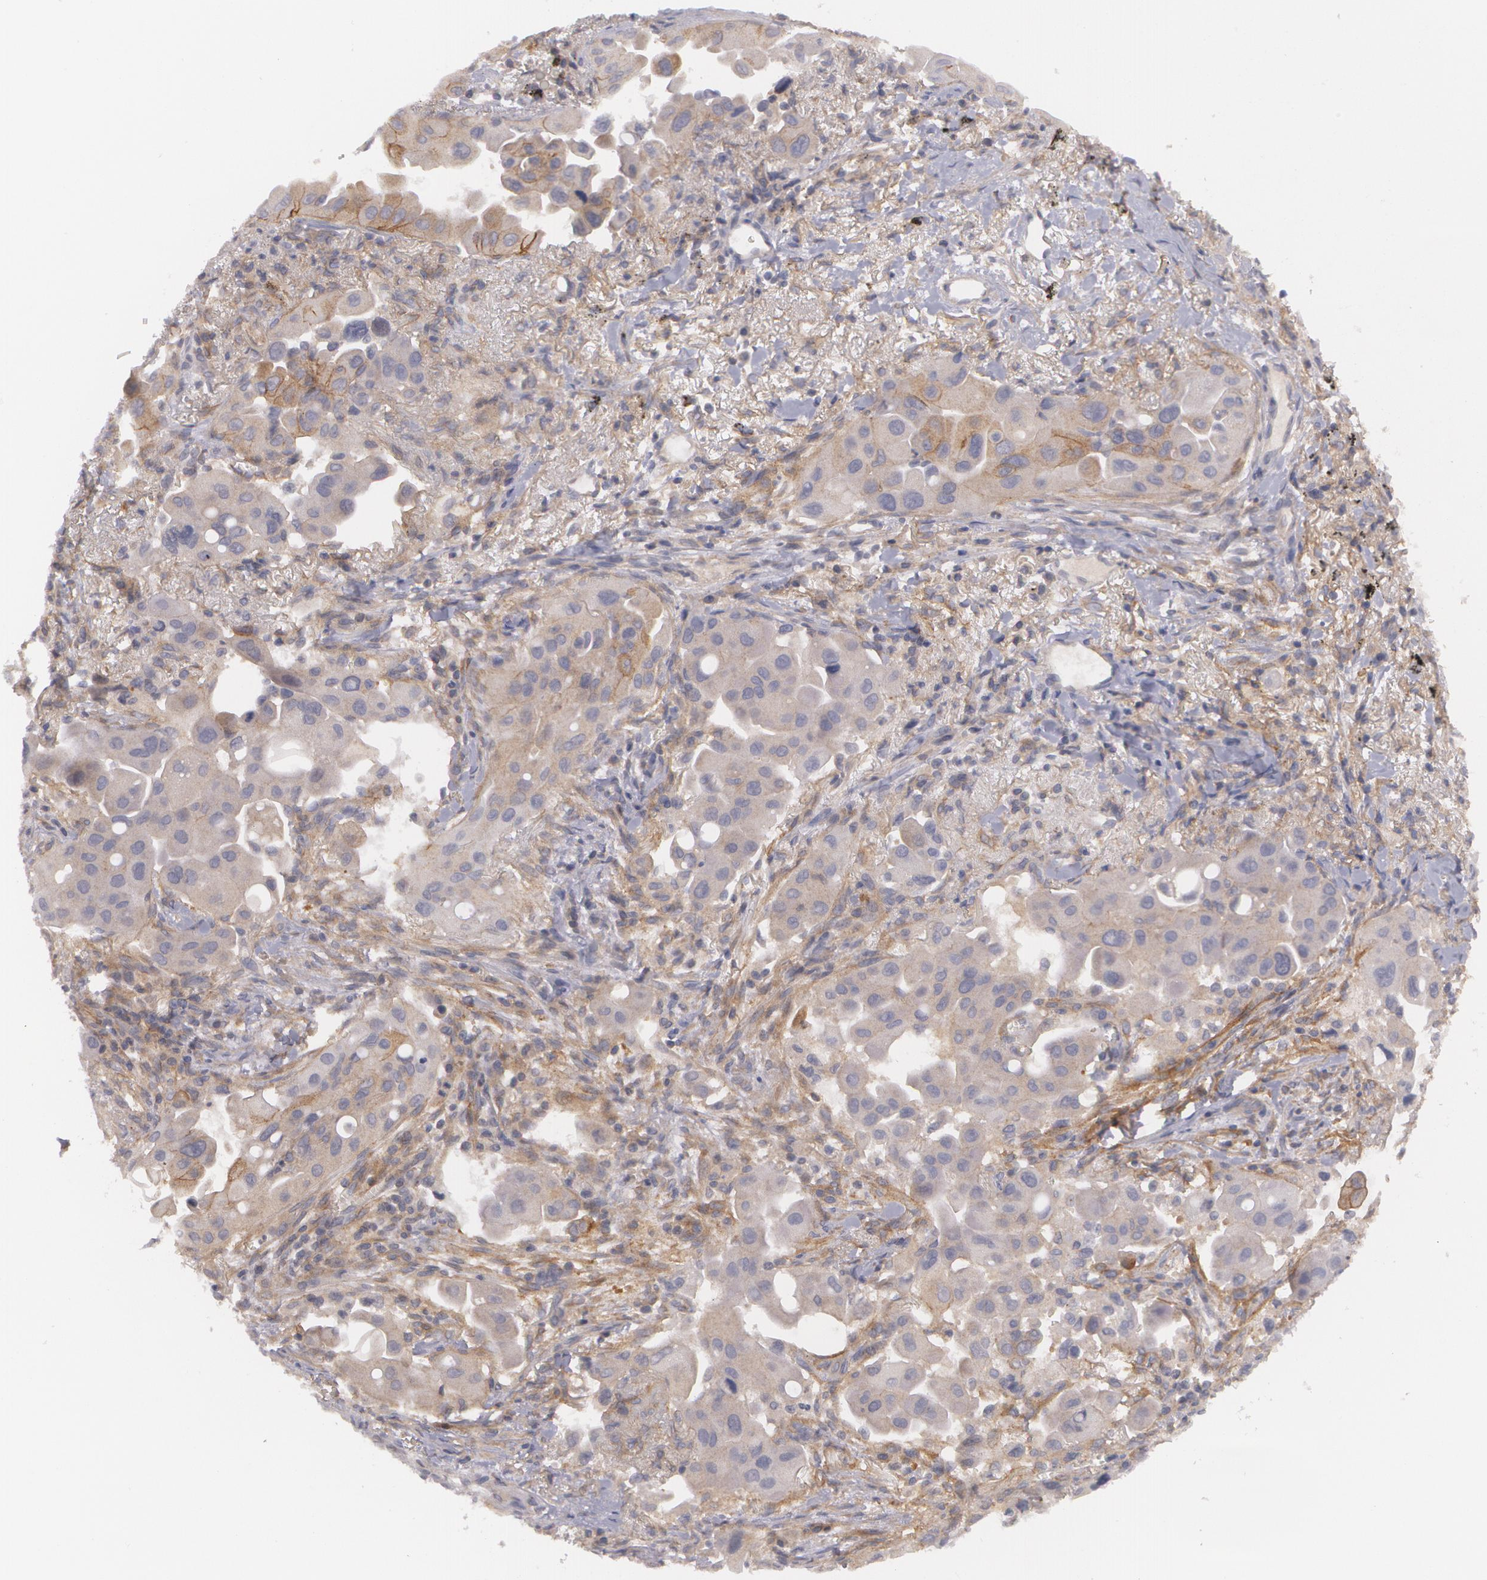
{"staining": {"intensity": "weak", "quantity": ">75%", "location": "cytoplasmic/membranous"}, "tissue": "lung cancer", "cell_type": "Tumor cells", "image_type": "cancer", "snomed": [{"axis": "morphology", "description": "Adenocarcinoma, NOS"}, {"axis": "topography", "description": "Lung"}], "caption": "An immunohistochemistry (IHC) photomicrograph of neoplastic tissue is shown. Protein staining in brown shows weak cytoplasmic/membranous positivity in lung cancer within tumor cells. (DAB IHC with brightfield microscopy, high magnification).", "gene": "CASK", "patient": {"sex": "male", "age": 68}}